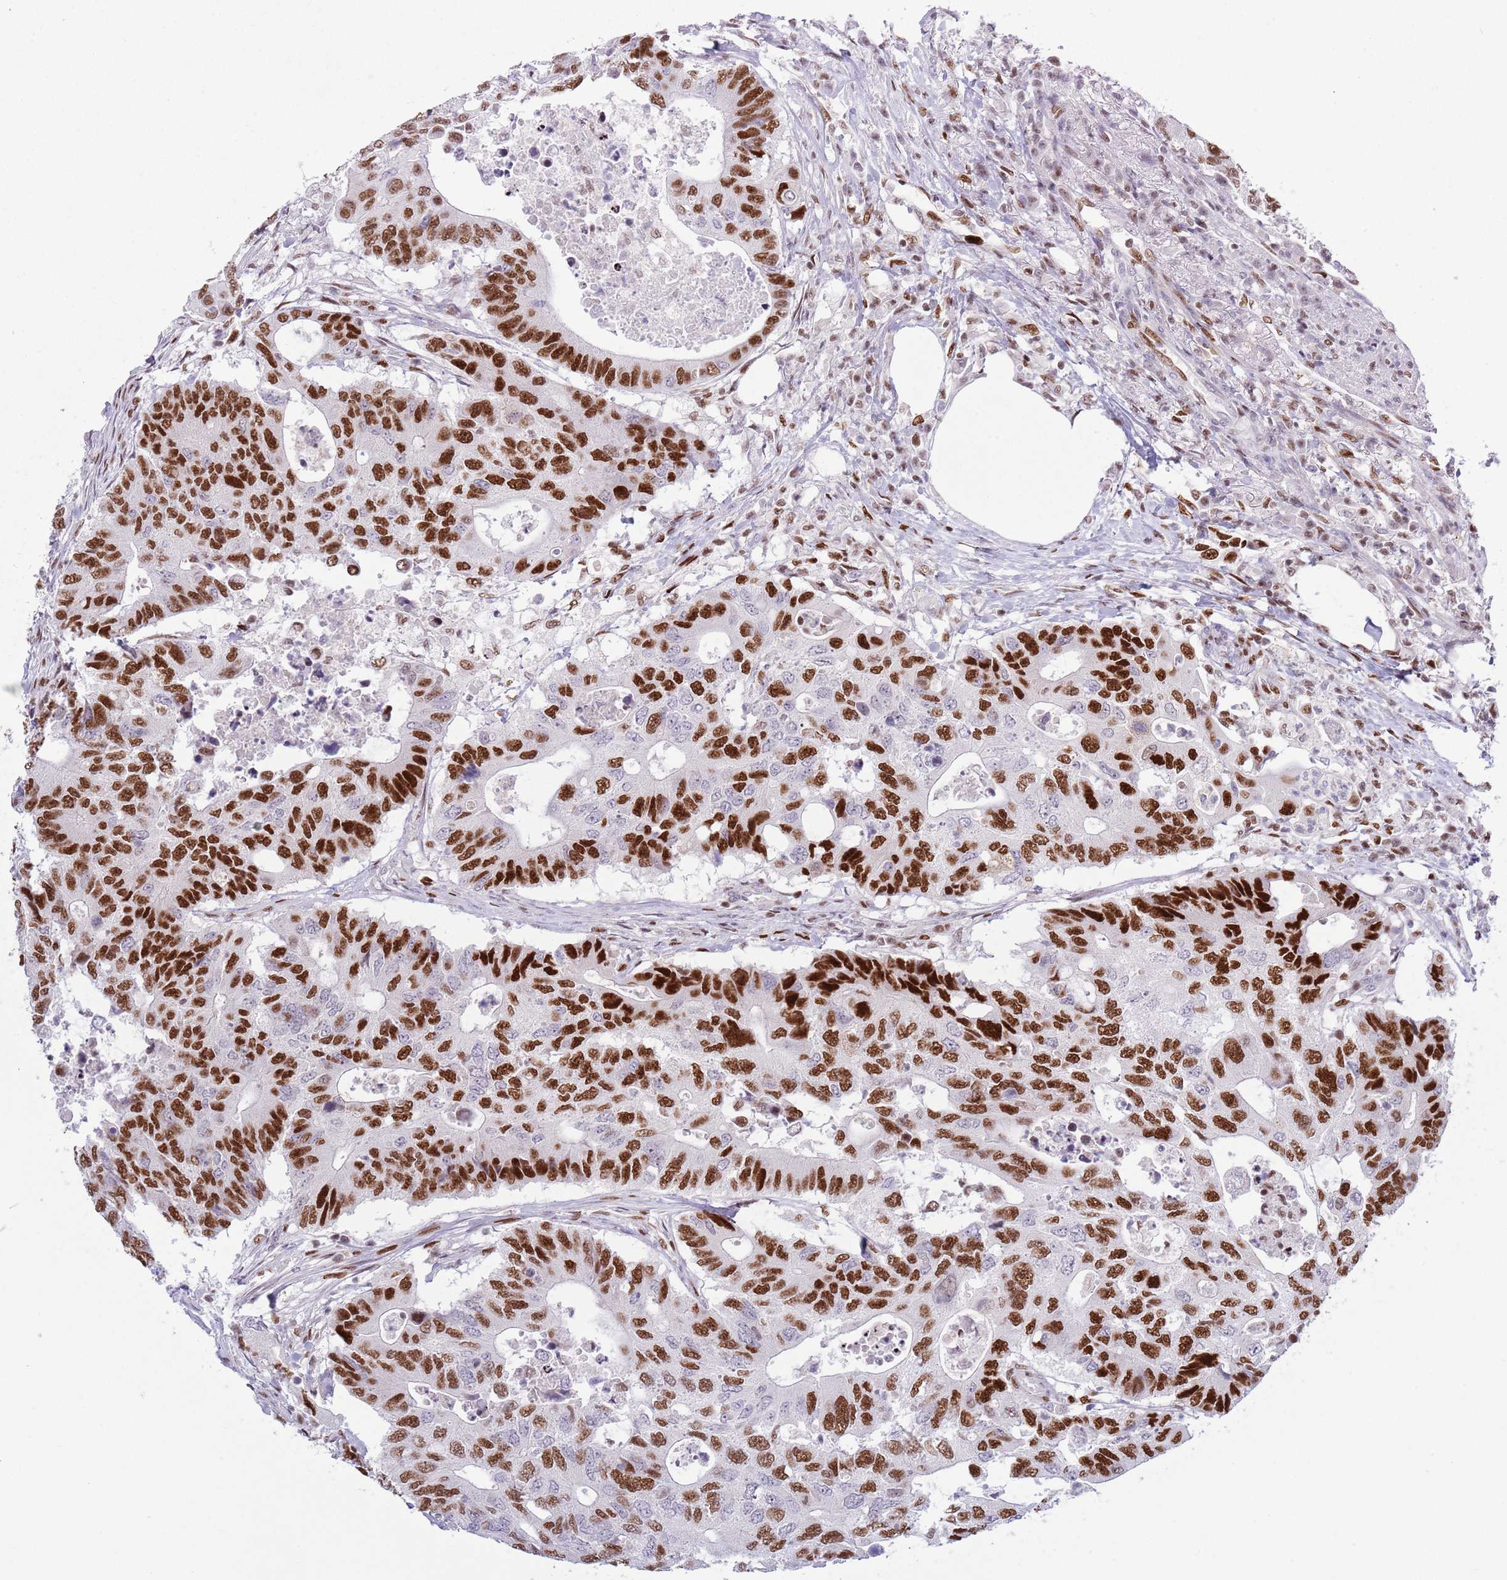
{"staining": {"intensity": "strong", "quantity": "25%-75%", "location": "nuclear"}, "tissue": "colorectal cancer", "cell_type": "Tumor cells", "image_type": "cancer", "snomed": [{"axis": "morphology", "description": "Adenocarcinoma, NOS"}, {"axis": "topography", "description": "Colon"}], "caption": "A brown stain highlights strong nuclear expression of a protein in human colorectal adenocarcinoma tumor cells.", "gene": "MFSD10", "patient": {"sex": "male", "age": 71}}